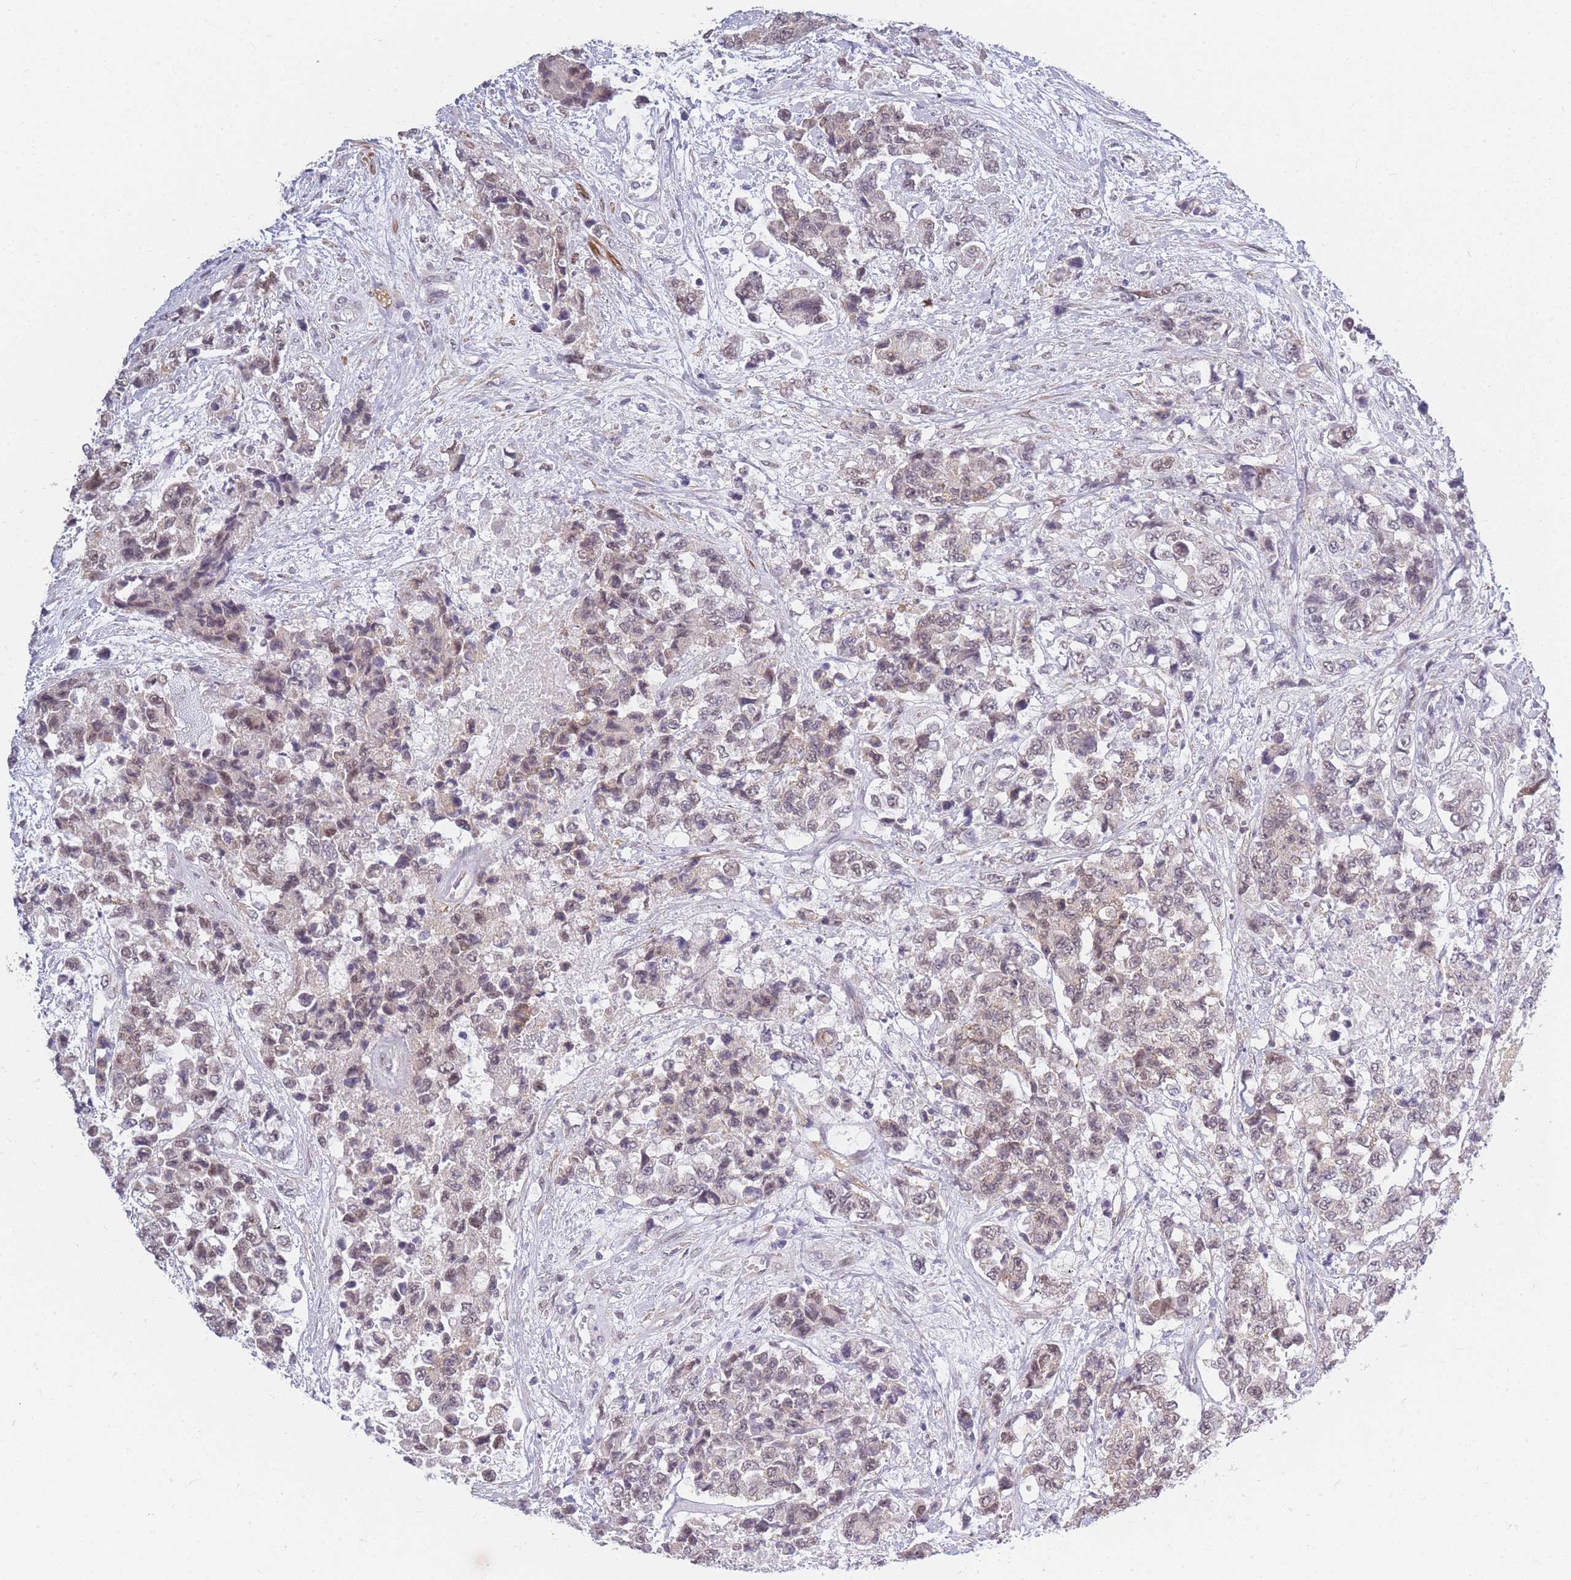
{"staining": {"intensity": "weak", "quantity": "<25%", "location": "nuclear"}, "tissue": "urothelial cancer", "cell_type": "Tumor cells", "image_type": "cancer", "snomed": [{"axis": "morphology", "description": "Urothelial carcinoma, High grade"}, {"axis": "topography", "description": "Urinary bladder"}], "caption": "A photomicrograph of human urothelial carcinoma (high-grade) is negative for staining in tumor cells.", "gene": "SIN3B", "patient": {"sex": "female", "age": 78}}